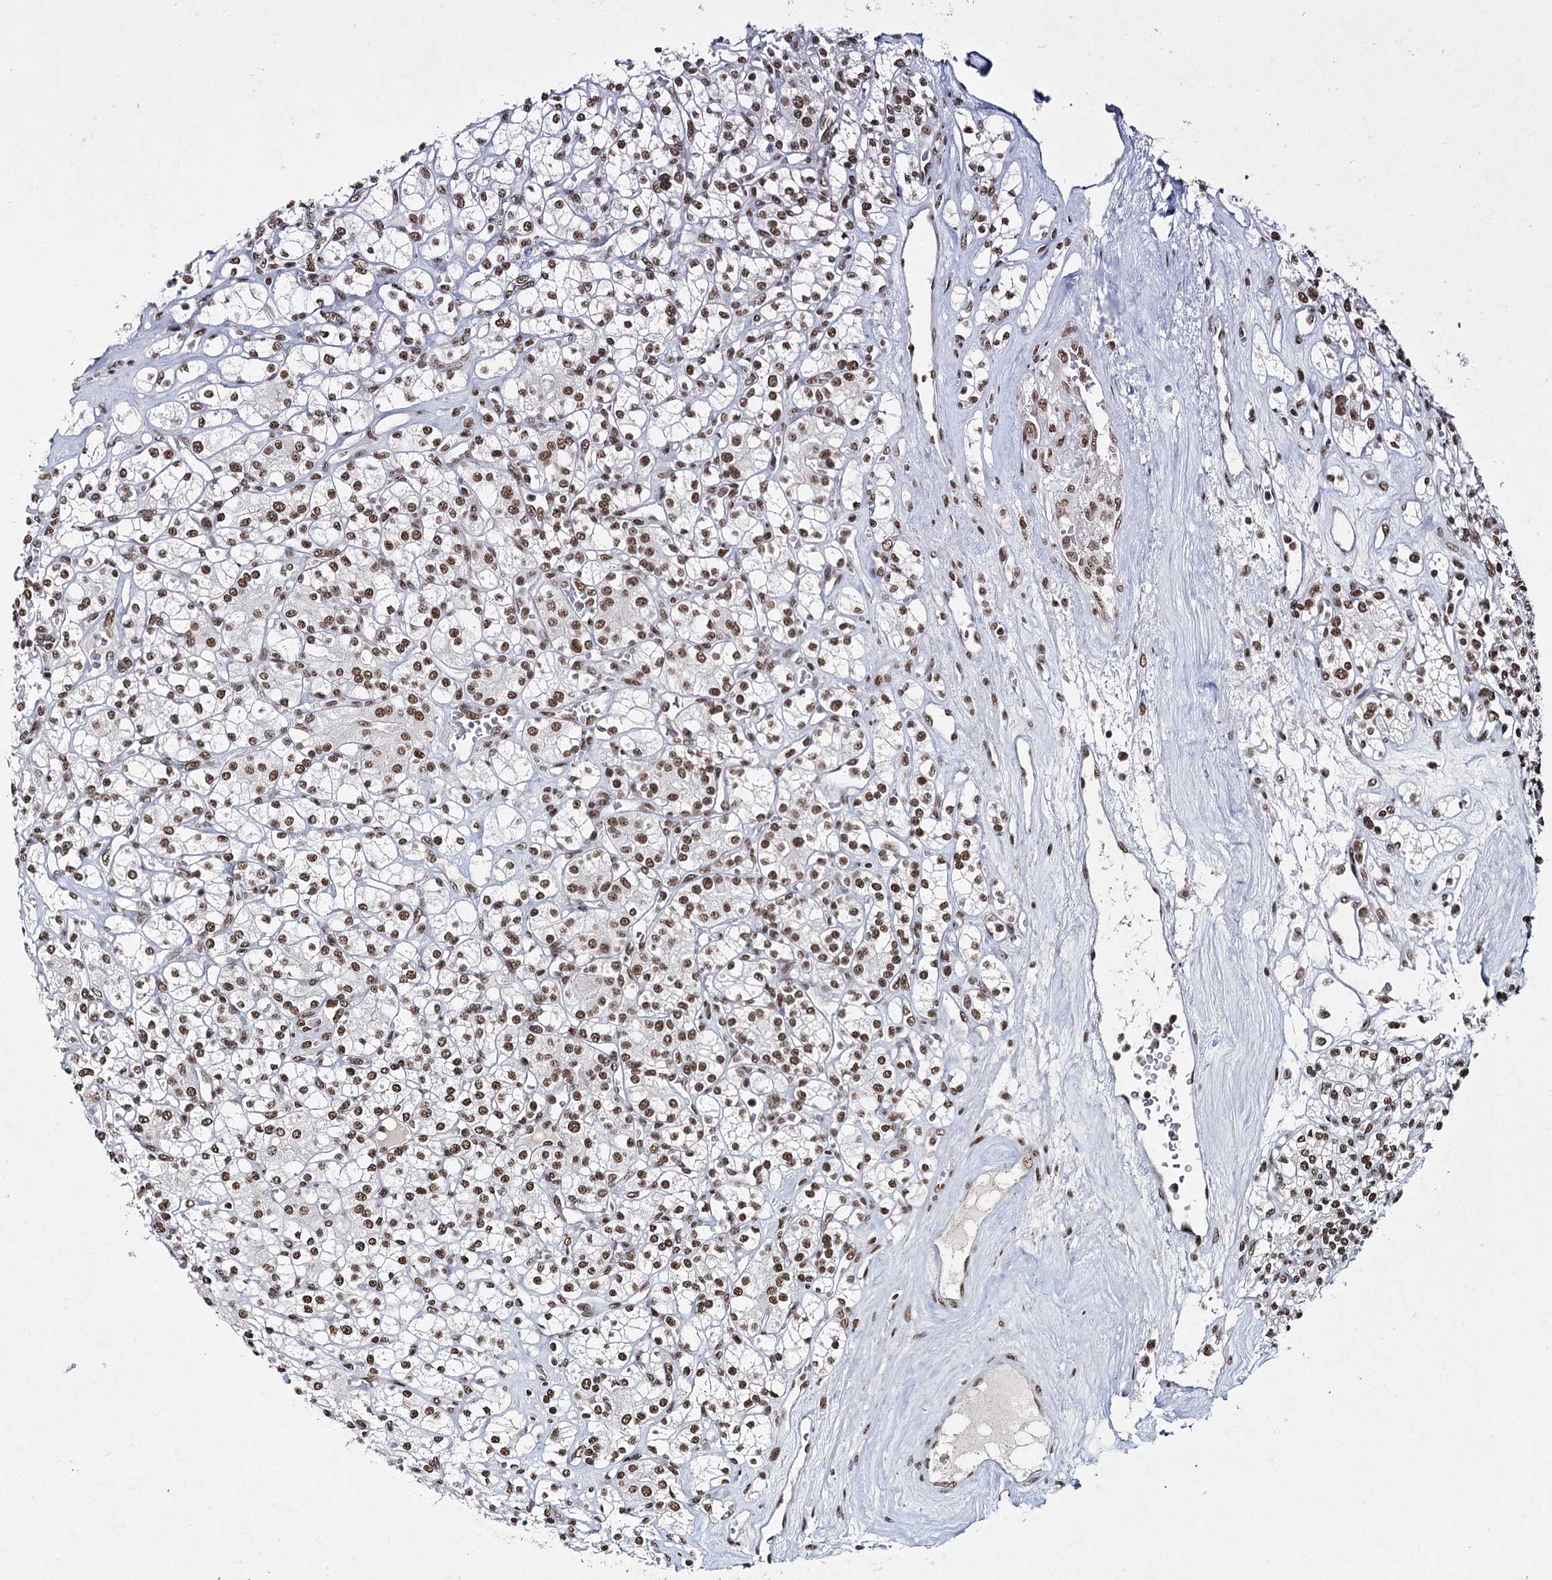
{"staining": {"intensity": "moderate", "quantity": ">75%", "location": "nuclear"}, "tissue": "renal cancer", "cell_type": "Tumor cells", "image_type": "cancer", "snomed": [{"axis": "morphology", "description": "Adenocarcinoma, NOS"}, {"axis": "topography", "description": "Kidney"}], "caption": "Protein staining exhibits moderate nuclear expression in about >75% of tumor cells in renal cancer. Using DAB (brown) and hematoxylin (blue) stains, captured at high magnification using brightfield microscopy.", "gene": "SCAF8", "patient": {"sex": "male", "age": 77}}